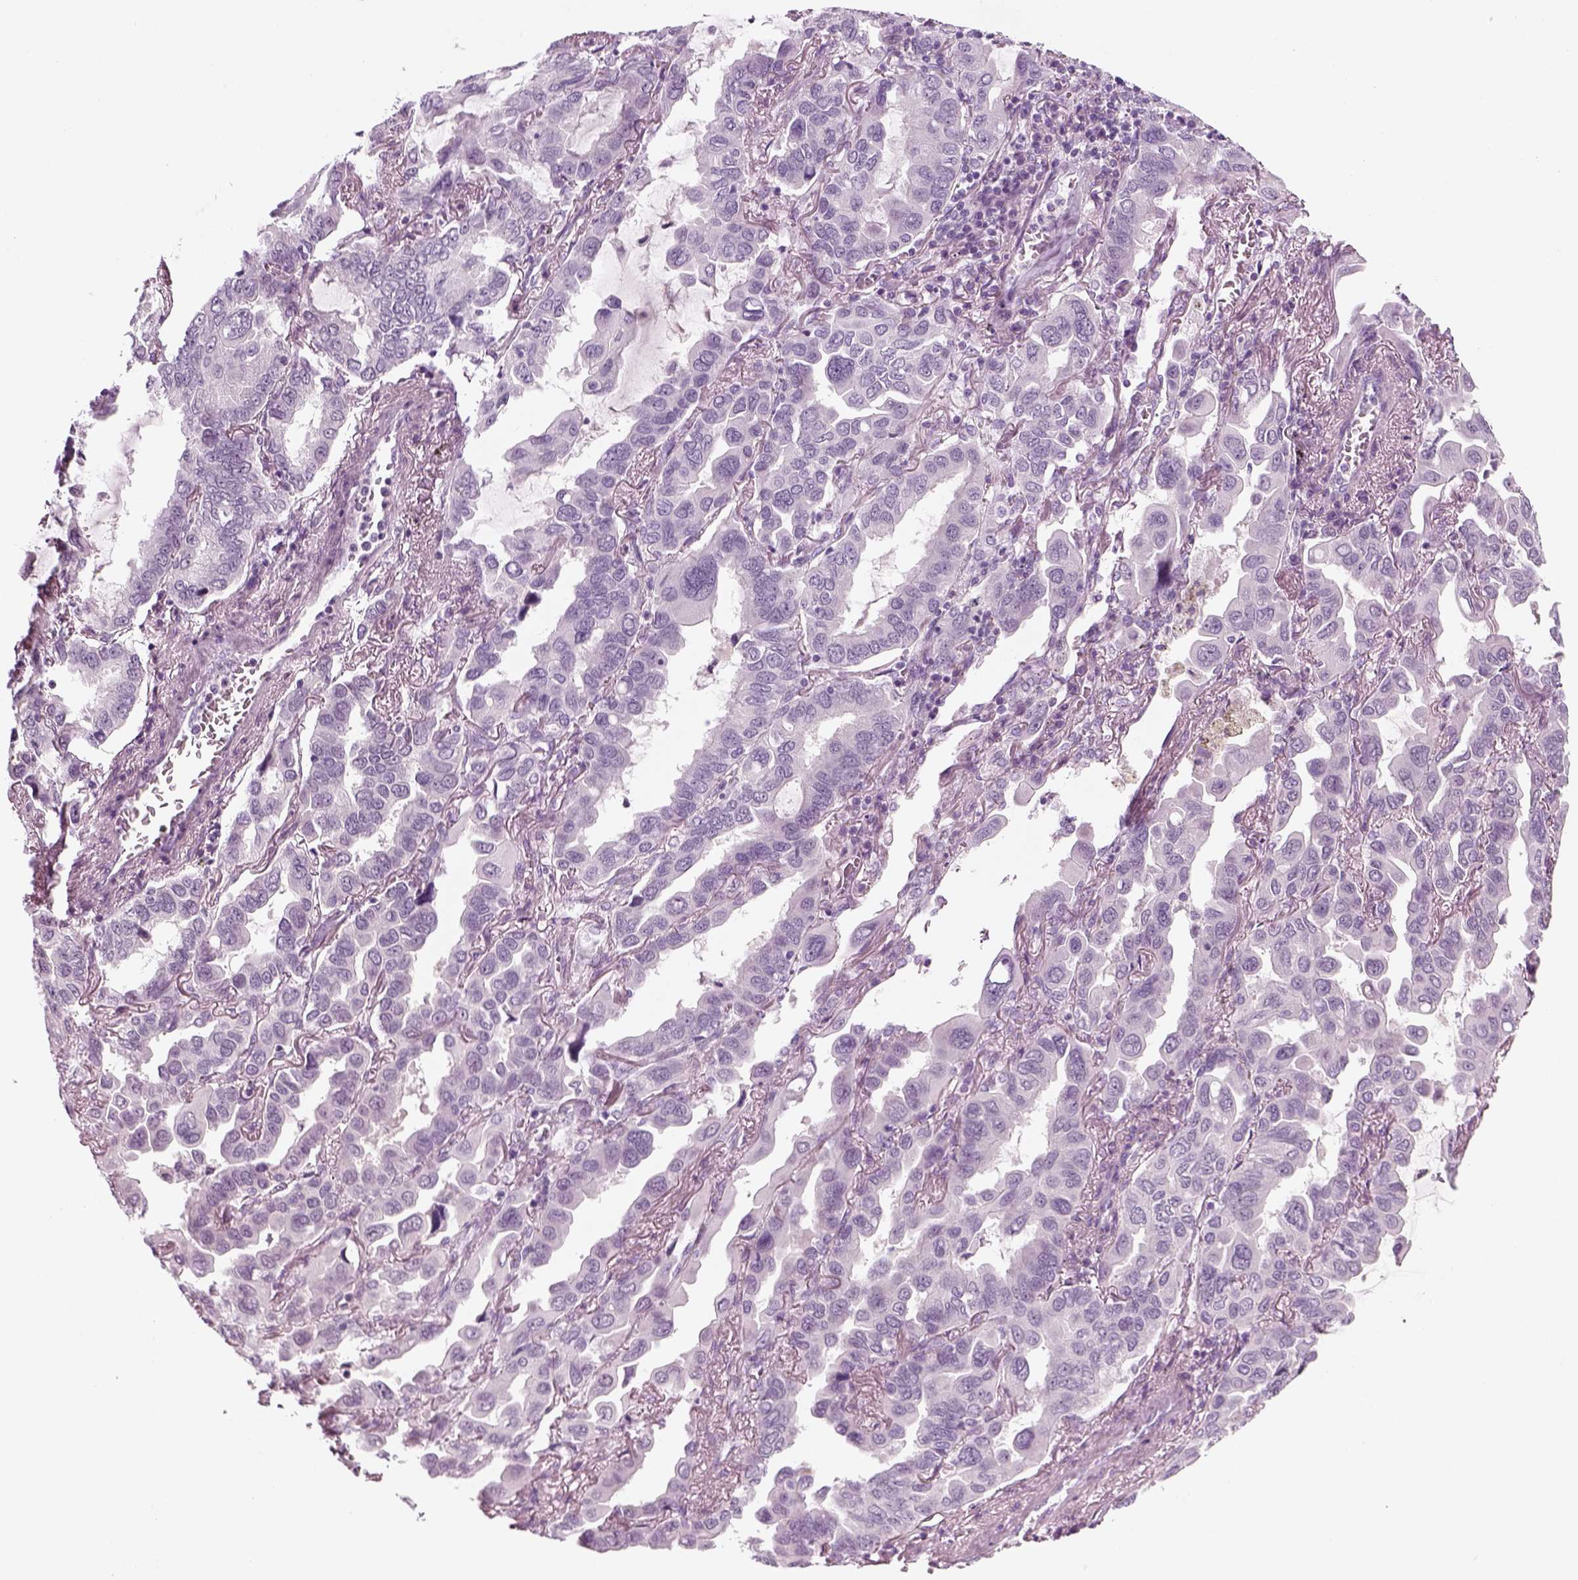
{"staining": {"intensity": "negative", "quantity": "none", "location": "none"}, "tissue": "lung cancer", "cell_type": "Tumor cells", "image_type": "cancer", "snomed": [{"axis": "morphology", "description": "Adenocarcinoma, NOS"}, {"axis": "topography", "description": "Lung"}], "caption": "This is an immunohistochemistry (IHC) photomicrograph of human adenocarcinoma (lung). There is no expression in tumor cells.", "gene": "KRT75", "patient": {"sex": "male", "age": 64}}